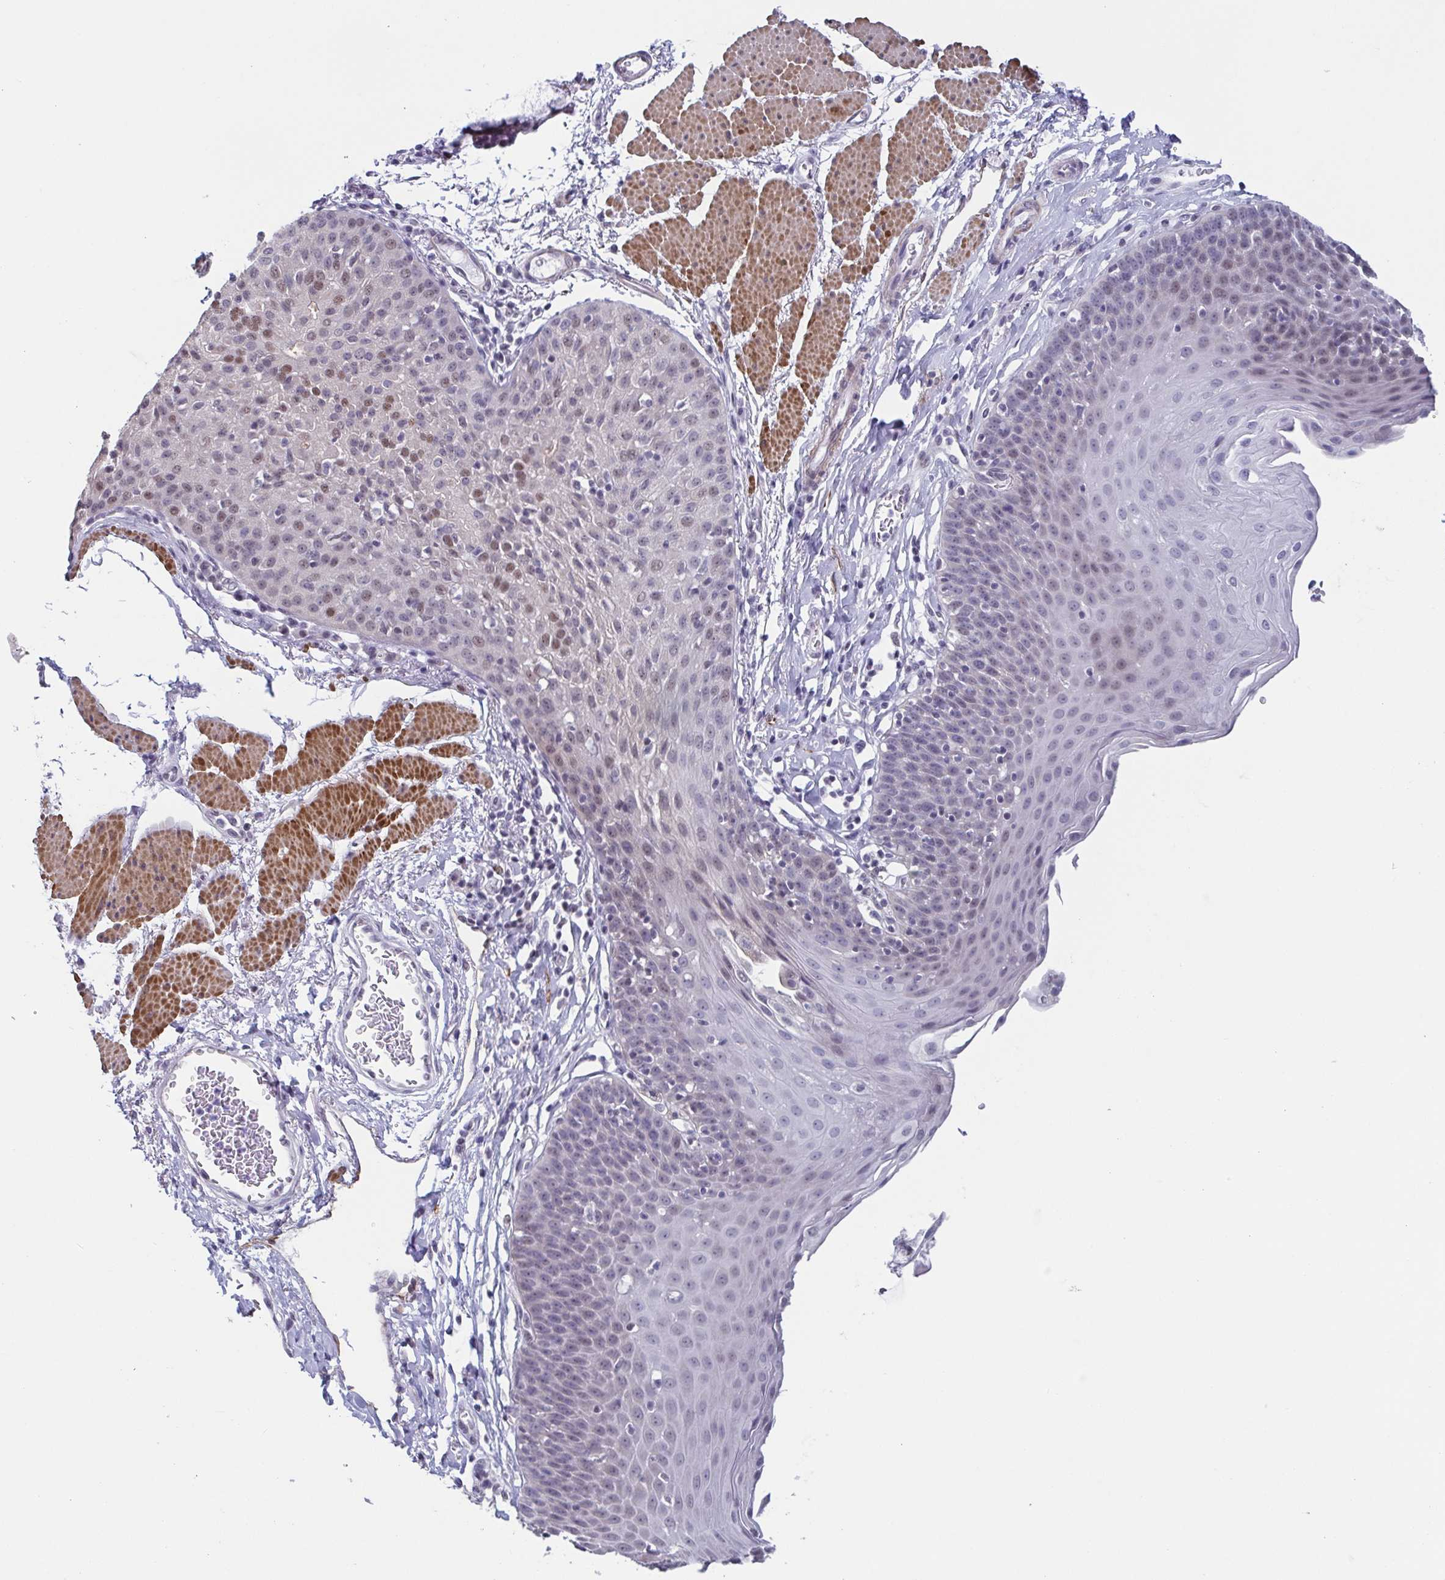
{"staining": {"intensity": "moderate", "quantity": "<25%", "location": "nuclear"}, "tissue": "esophagus", "cell_type": "Squamous epithelial cells", "image_type": "normal", "snomed": [{"axis": "morphology", "description": "Normal tissue, NOS"}, {"axis": "topography", "description": "Esophagus"}], "caption": "DAB immunohistochemical staining of unremarkable esophagus displays moderate nuclear protein positivity in about <25% of squamous epithelial cells. (DAB IHC, brown staining for protein, blue staining for nuclei).", "gene": "TMEM92", "patient": {"sex": "female", "age": 81}}